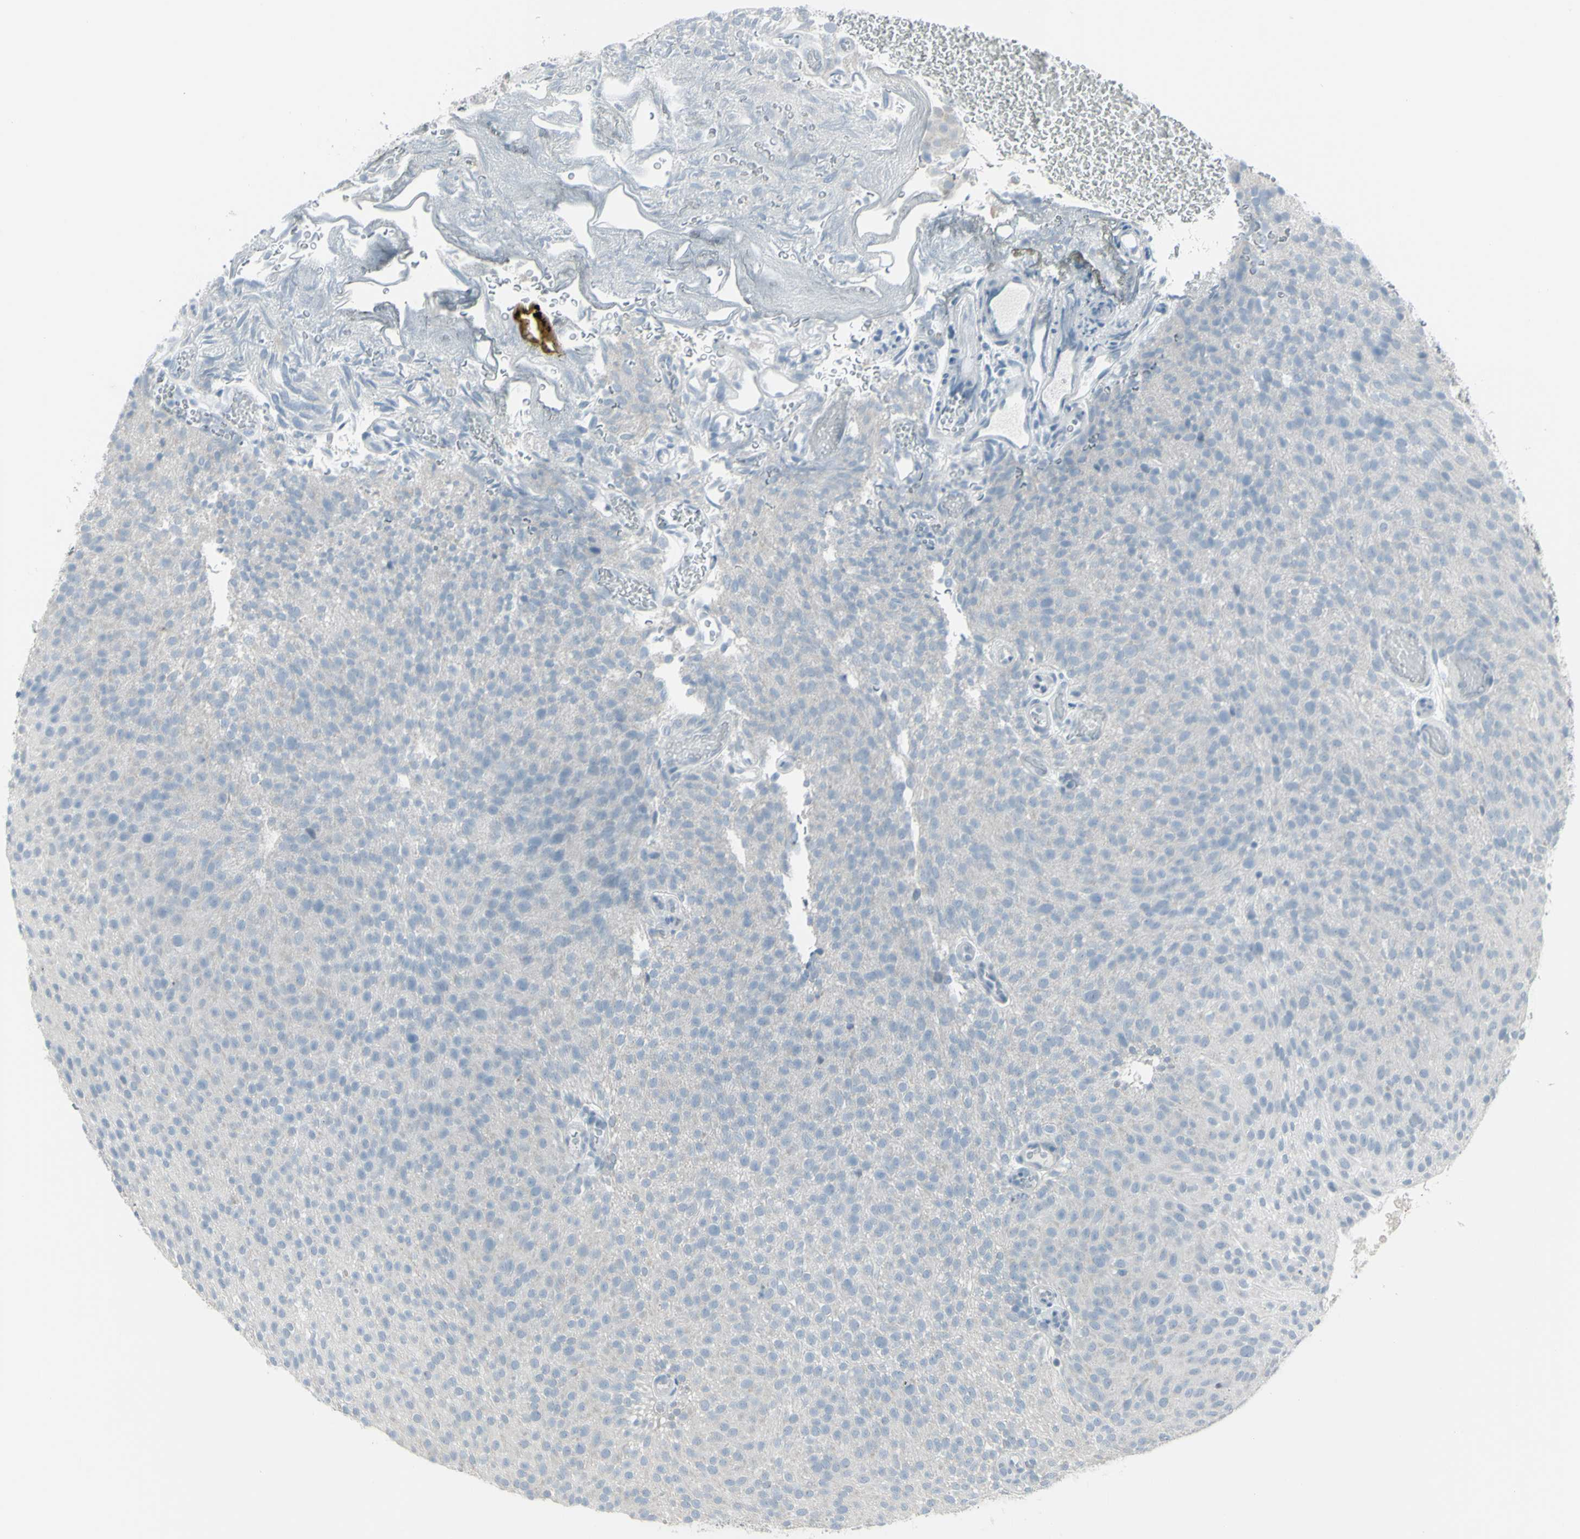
{"staining": {"intensity": "negative", "quantity": "none", "location": "none"}, "tissue": "urothelial cancer", "cell_type": "Tumor cells", "image_type": "cancer", "snomed": [{"axis": "morphology", "description": "Urothelial carcinoma, Low grade"}, {"axis": "topography", "description": "Urinary bladder"}], "caption": "This photomicrograph is of urothelial cancer stained with immunohistochemistry to label a protein in brown with the nuclei are counter-stained blue. There is no expression in tumor cells. The staining was performed using DAB to visualize the protein expression in brown, while the nuclei were stained in blue with hematoxylin (Magnification: 20x).", "gene": "RAB3A", "patient": {"sex": "male", "age": 78}}